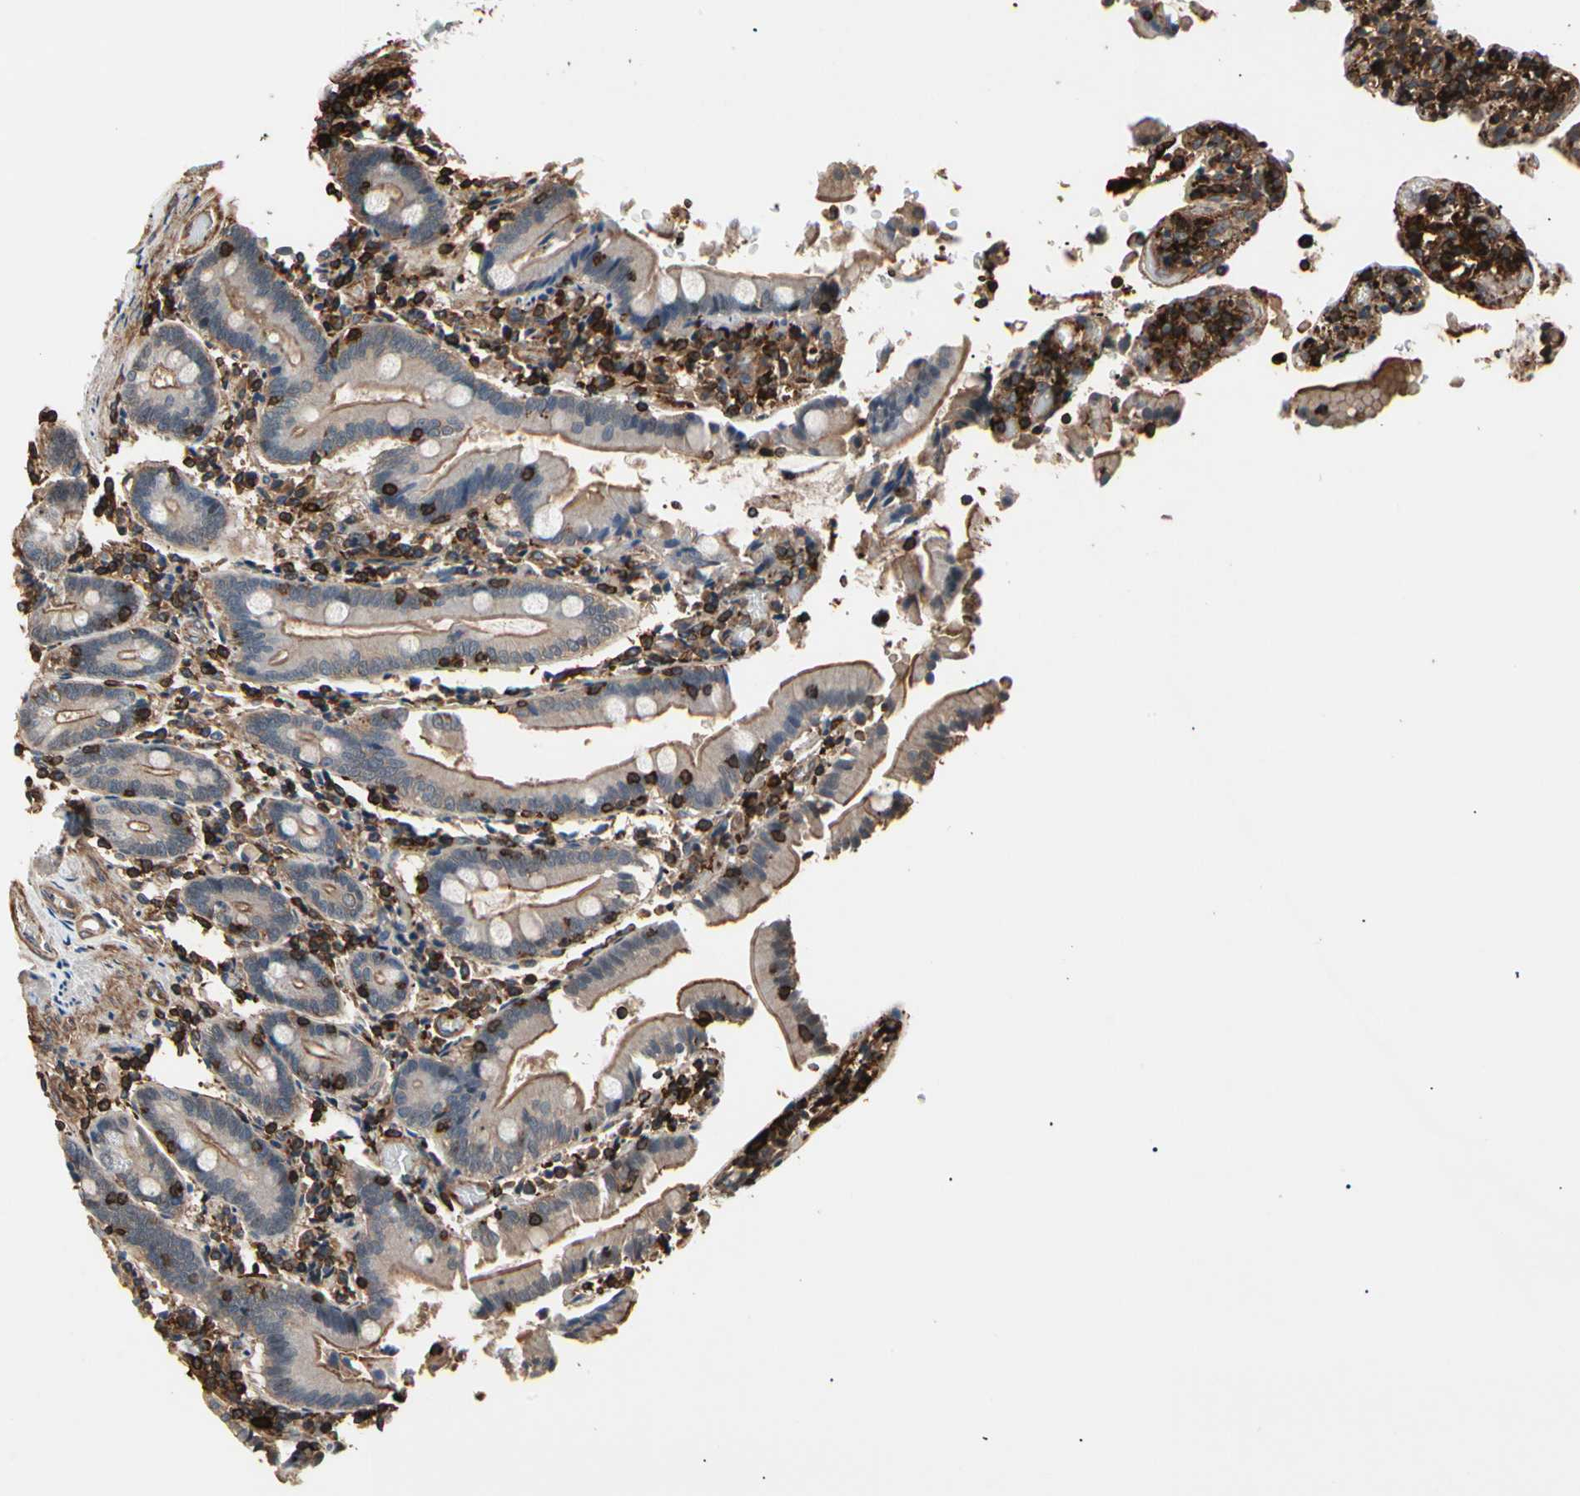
{"staining": {"intensity": "moderate", "quantity": ">75%", "location": "cytoplasmic/membranous"}, "tissue": "duodenum", "cell_type": "Glandular cells", "image_type": "normal", "snomed": [{"axis": "morphology", "description": "Normal tissue, NOS"}, {"axis": "topography", "description": "Duodenum"}], "caption": "Duodenum stained for a protein displays moderate cytoplasmic/membranous positivity in glandular cells. (DAB IHC with brightfield microscopy, high magnification).", "gene": "MAPK13", "patient": {"sex": "female", "age": 53}}